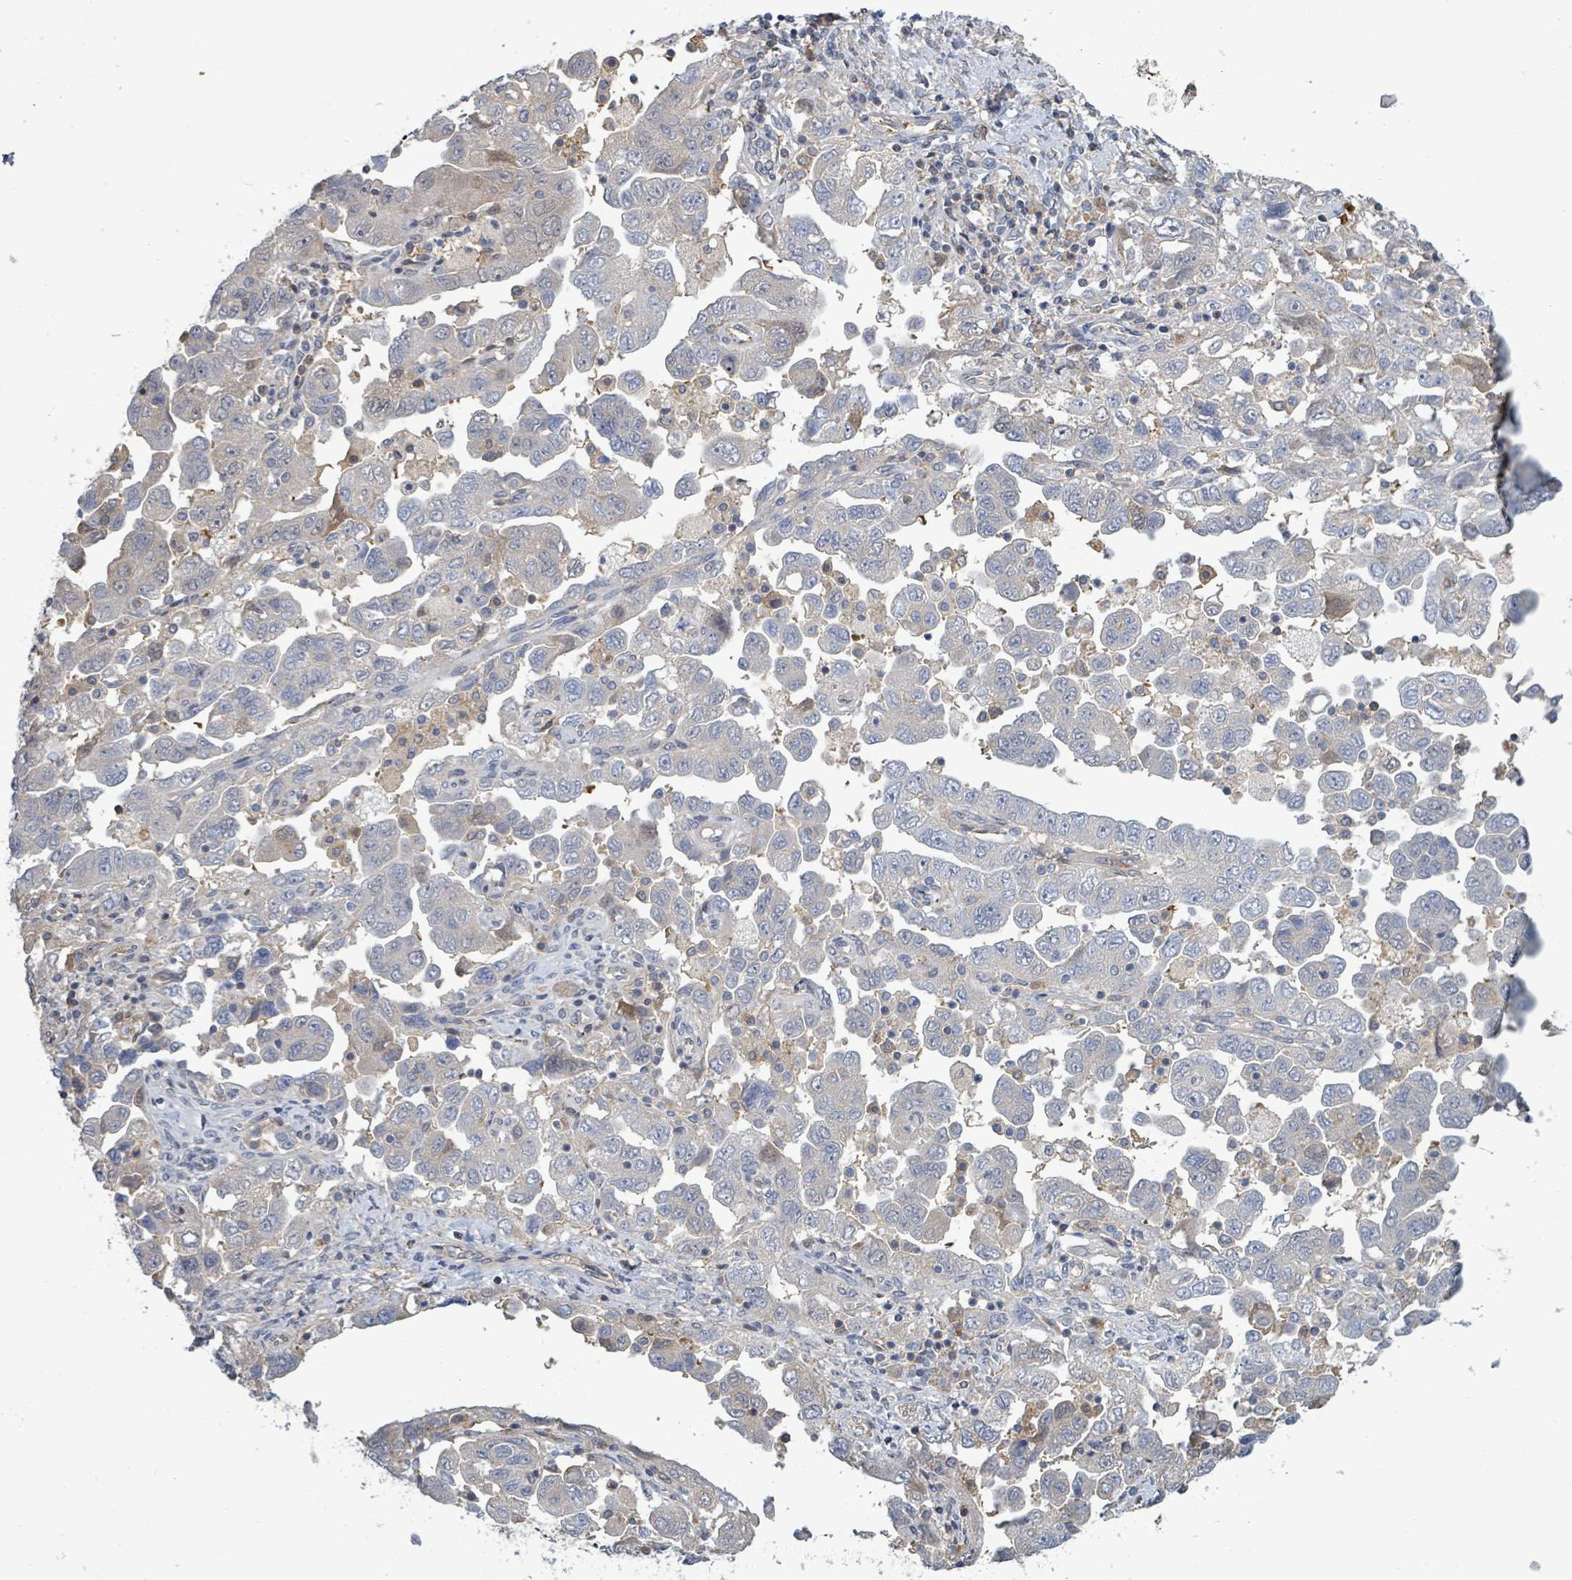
{"staining": {"intensity": "negative", "quantity": "none", "location": "none"}, "tissue": "ovarian cancer", "cell_type": "Tumor cells", "image_type": "cancer", "snomed": [{"axis": "morphology", "description": "Carcinoma, NOS"}, {"axis": "morphology", "description": "Cystadenocarcinoma, serous, NOS"}, {"axis": "topography", "description": "Ovary"}], "caption": "Tumor cells are negative for protein expression in human ovarian cancer (serous cystadenocarcinoma).", "gene": "PGAM1", "patient": {"sex": "female", "age": 69}}